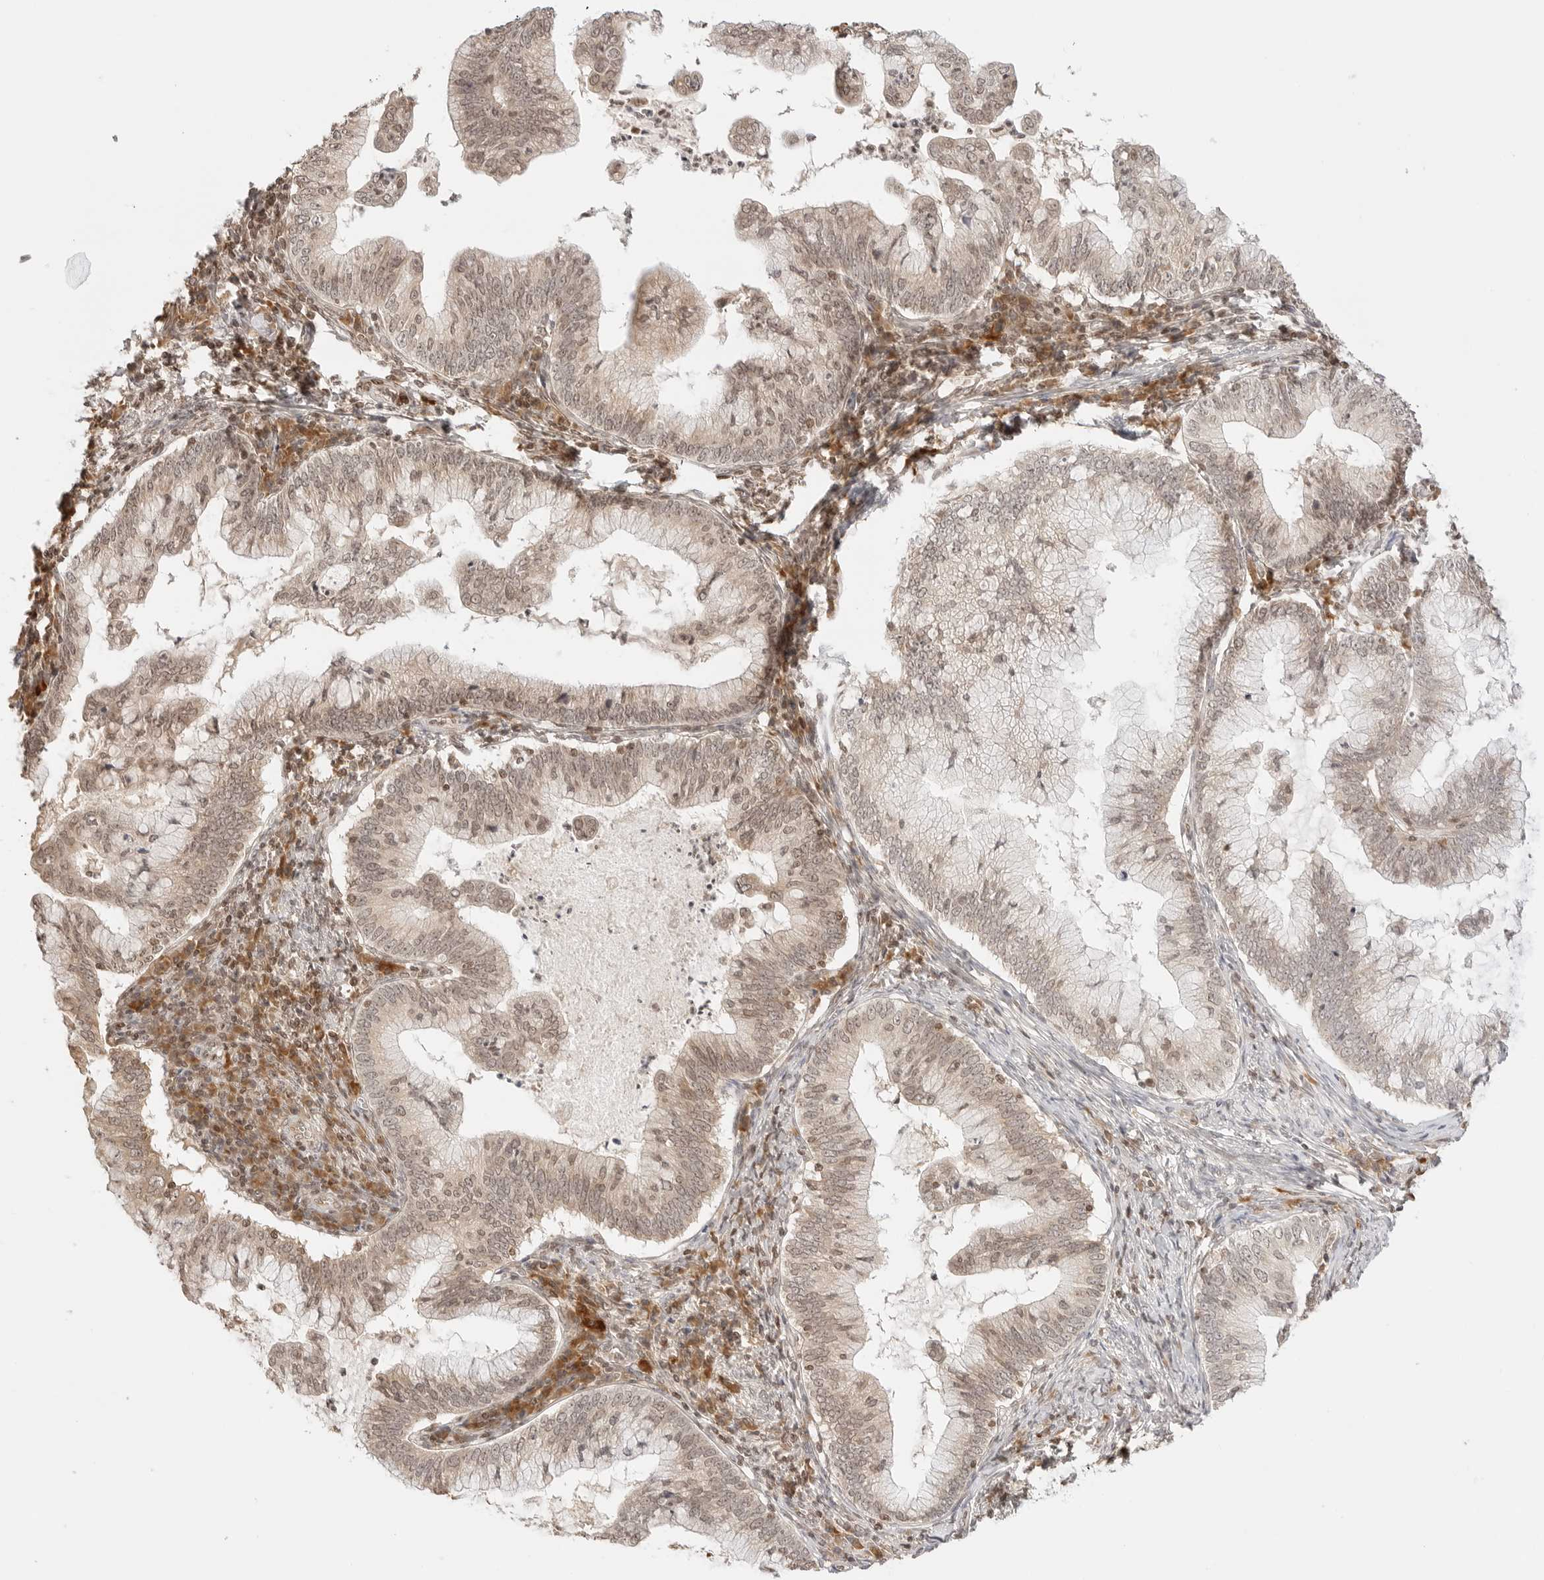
{"staining": {"intensity": "weak", "quantity": ">75%", "location": "cytoplasmic/membranous,nuclear"}, "tissue": "cervical cancer", "cell_type": "Tumor cells", "image_type": "cancer", "snomed": [{"axis": "morphology", "description": "Adenocarcinoma, NOS"}, {"axis": "topography", "description": "Cervix"}], "caption": "There is low levels of weak cytoplasmic/membranous and nuclear expression in tumor cells of cervical adenocarcinoma, as demonstrated by immunohistochemical staining (brown color).", "gene": "POLH", "patient": {"sex": "female", "age": 36}}